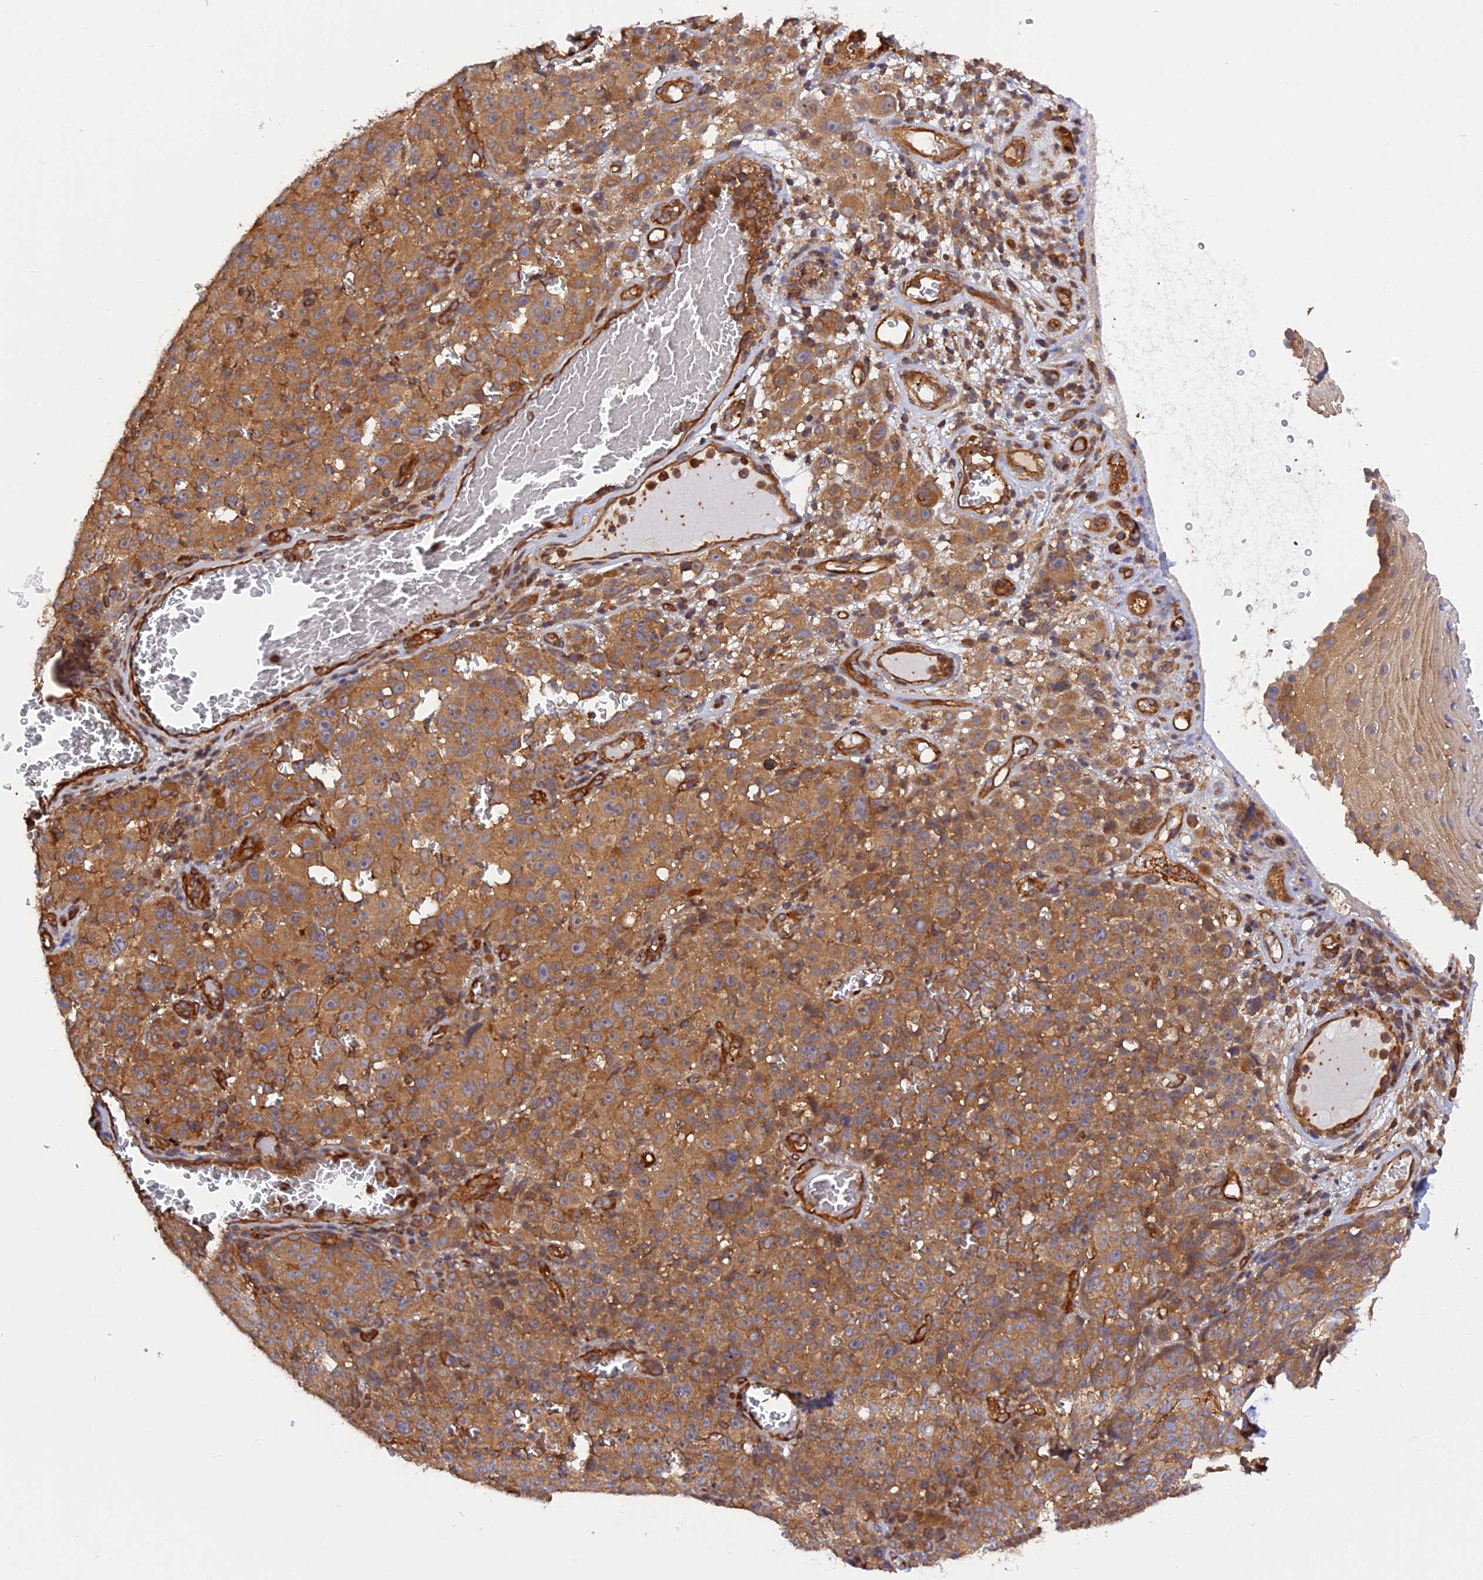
{"staining": {"intensity": "moderate", "quantity": ">75%", "location": "cytoplasmic/membranous"}, "tissue": "melanoma", "cell_type": "Tumor cells", "image_type": "cancer", "snomed": [{"axis": "morphology", "description": "Malignant melanoma, NOS"}, {"axis": "topography", "description": "Skin"}], "caption": "The photomicrograph shows a brown stain indicating the presence of a protein in the cytoplasmic/membranous of tumor cells in melanoma. (brown staining indicates protein expression, while blue staining denotes nuclei).", "gene": "C5orf22", "patient": {"sex": "female", "age": 82}}